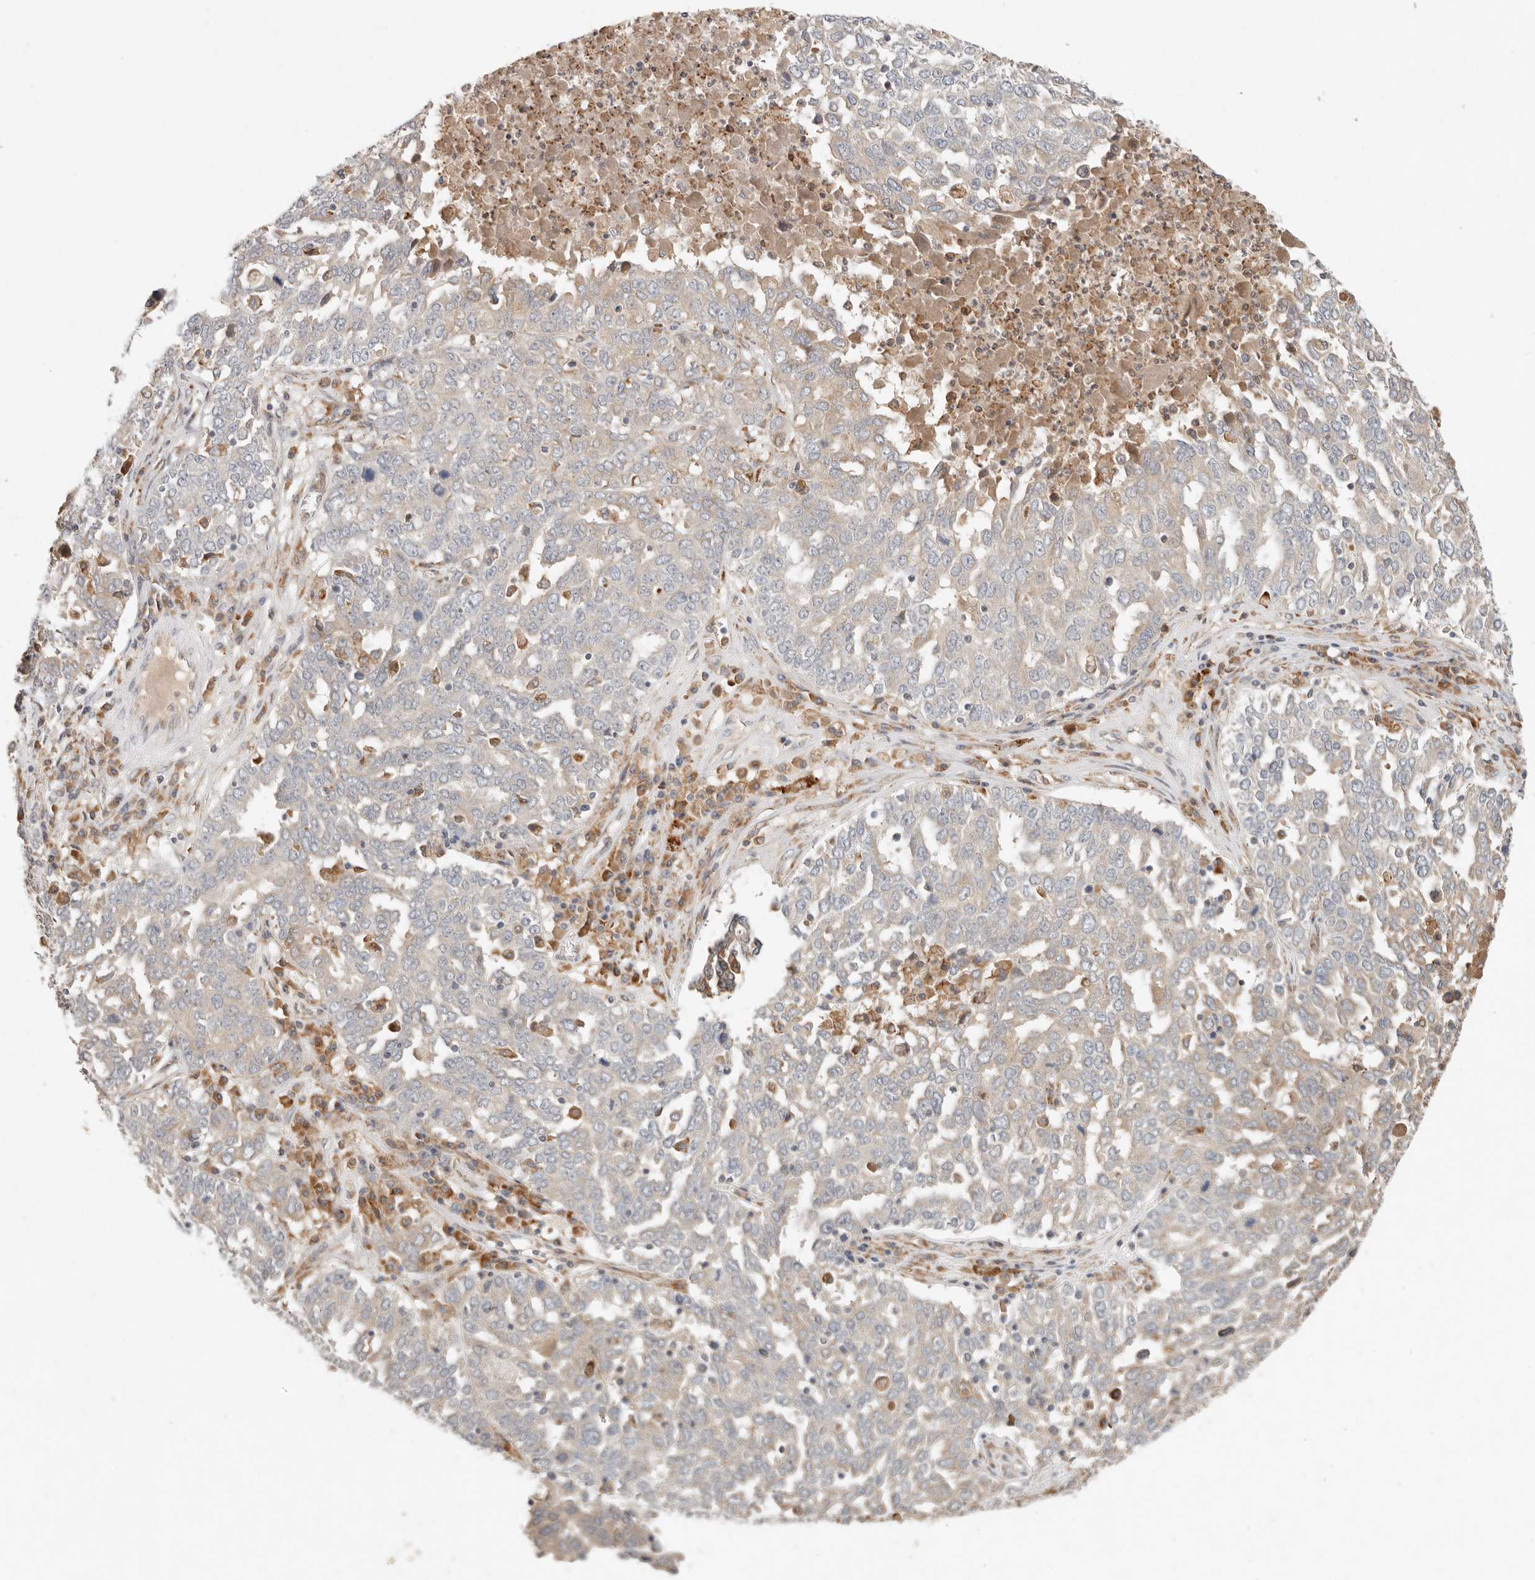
{"staining": {"intensity": "weak", "quantity": "<25%", "location": "cytoplasmic/membranous"}, "tissue": "ovarian cancer", "cell_type": "Tumor cells", "image_type": "cancer", "snomed": [{"axis": "morphology", "description": "Carcinoma, endometroid"}, {"axis": "topography", "description": "Ovary"}], "caption": "Immunohistochemical staining of ovarian cancer (endometroid carcinoma) shows no significant positivity in tumor cells.", "gene": "ARHGEF10L", "patient": {"sex": "female", "age": 62}}